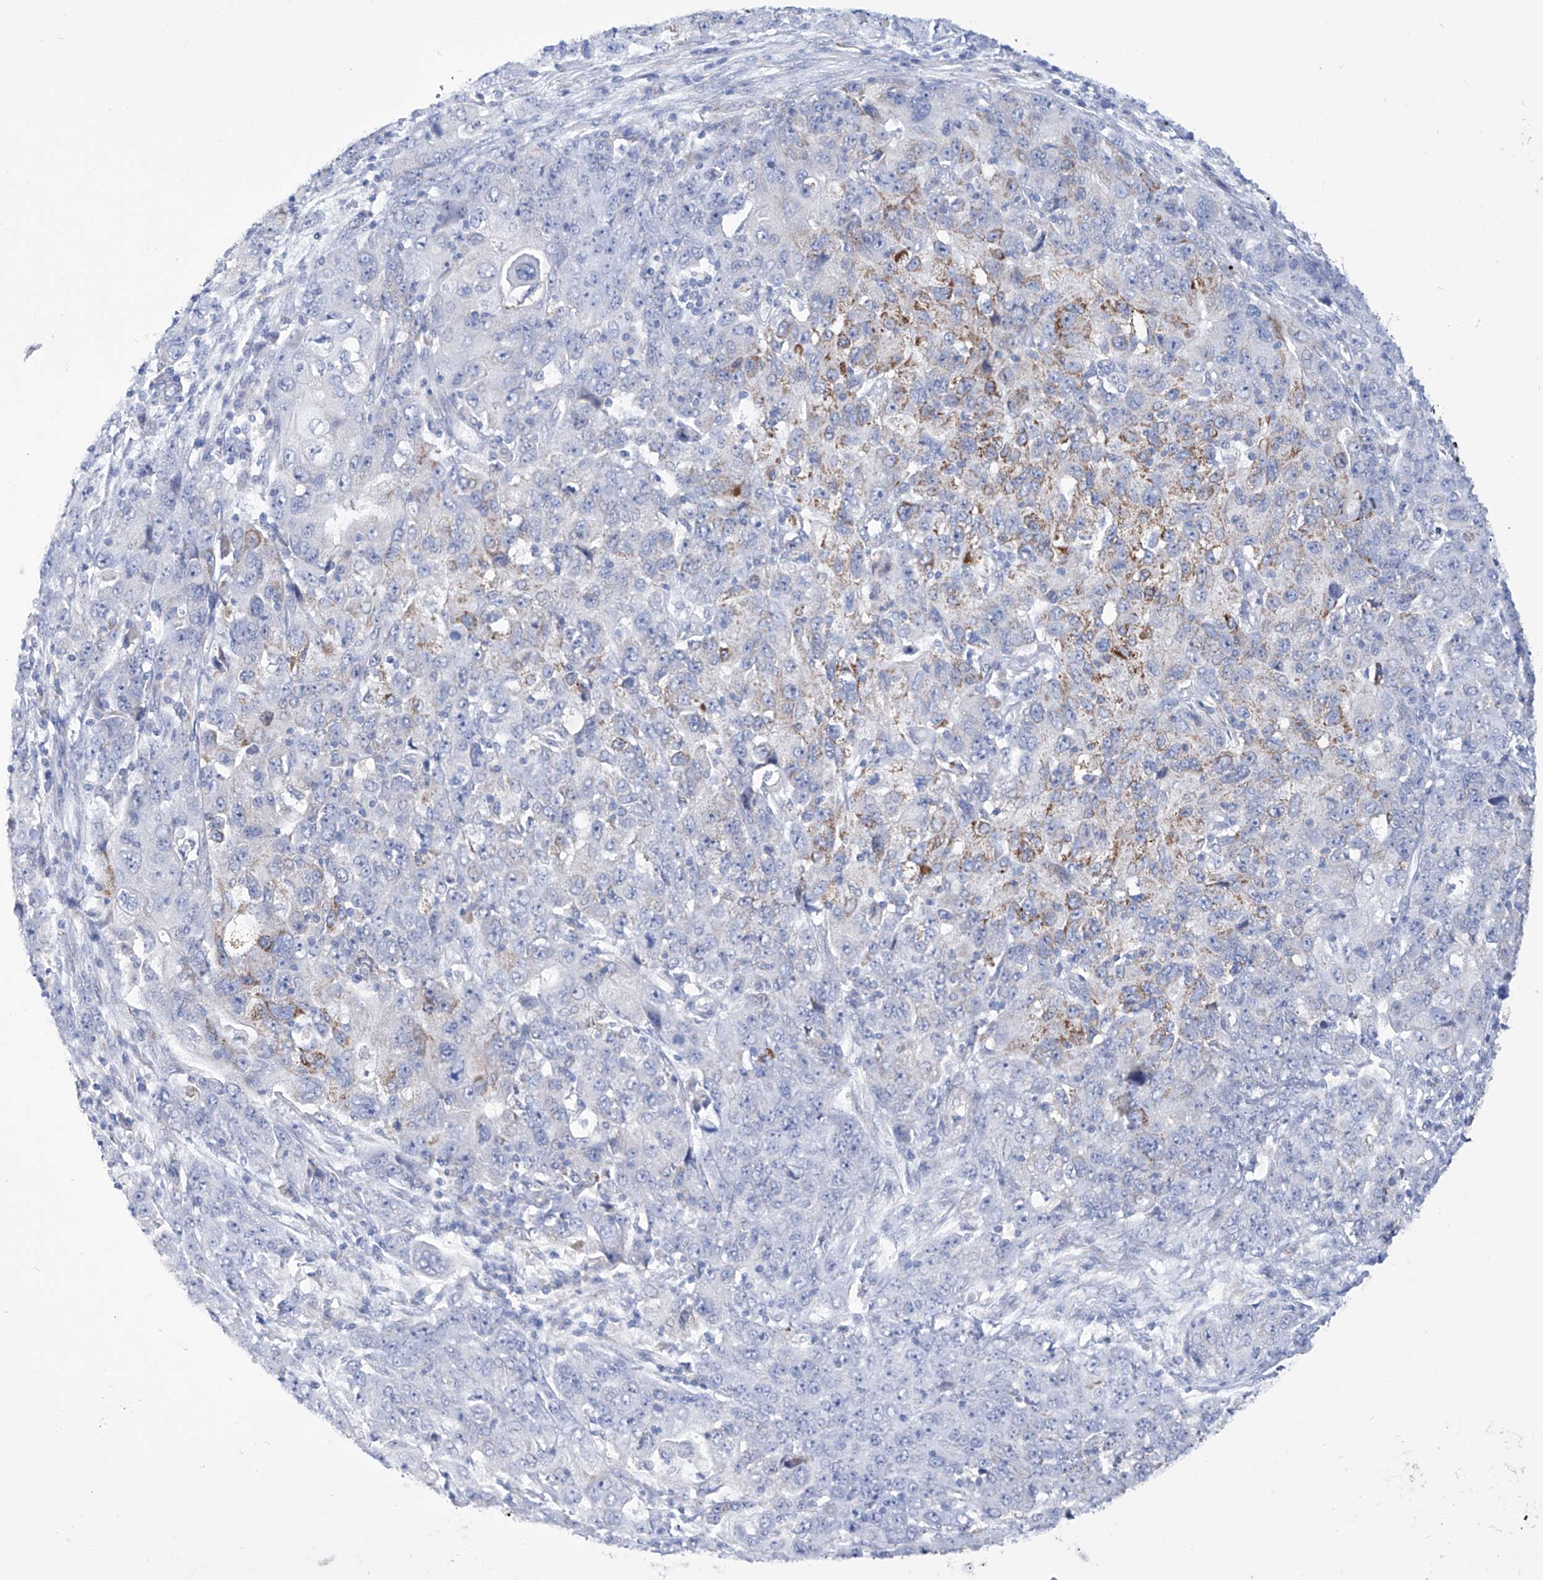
{"staining": {"intensity": "moderate", "quantity": "<25%", "location": "cytoplasmic/membranous"}, "tissue": "ovarian cancer", "cell_type": "Tumor cells", "image_type": "cancer", "snomed": [{"axis": "morphology", "description": "Carcinoma, endometroid"}, {"axis": "topography", "description": "Ovary"}], "caption": "Moderate cytoplasmic/membranous protein staining is present in about <25% of tumor cells in endometroid carcinoma (ovarian). The protein is shown in brown color, while the nuclei are stained blue.", "gene": "ALDH6A1", "patient": {"sex": "female", "age": 42}}